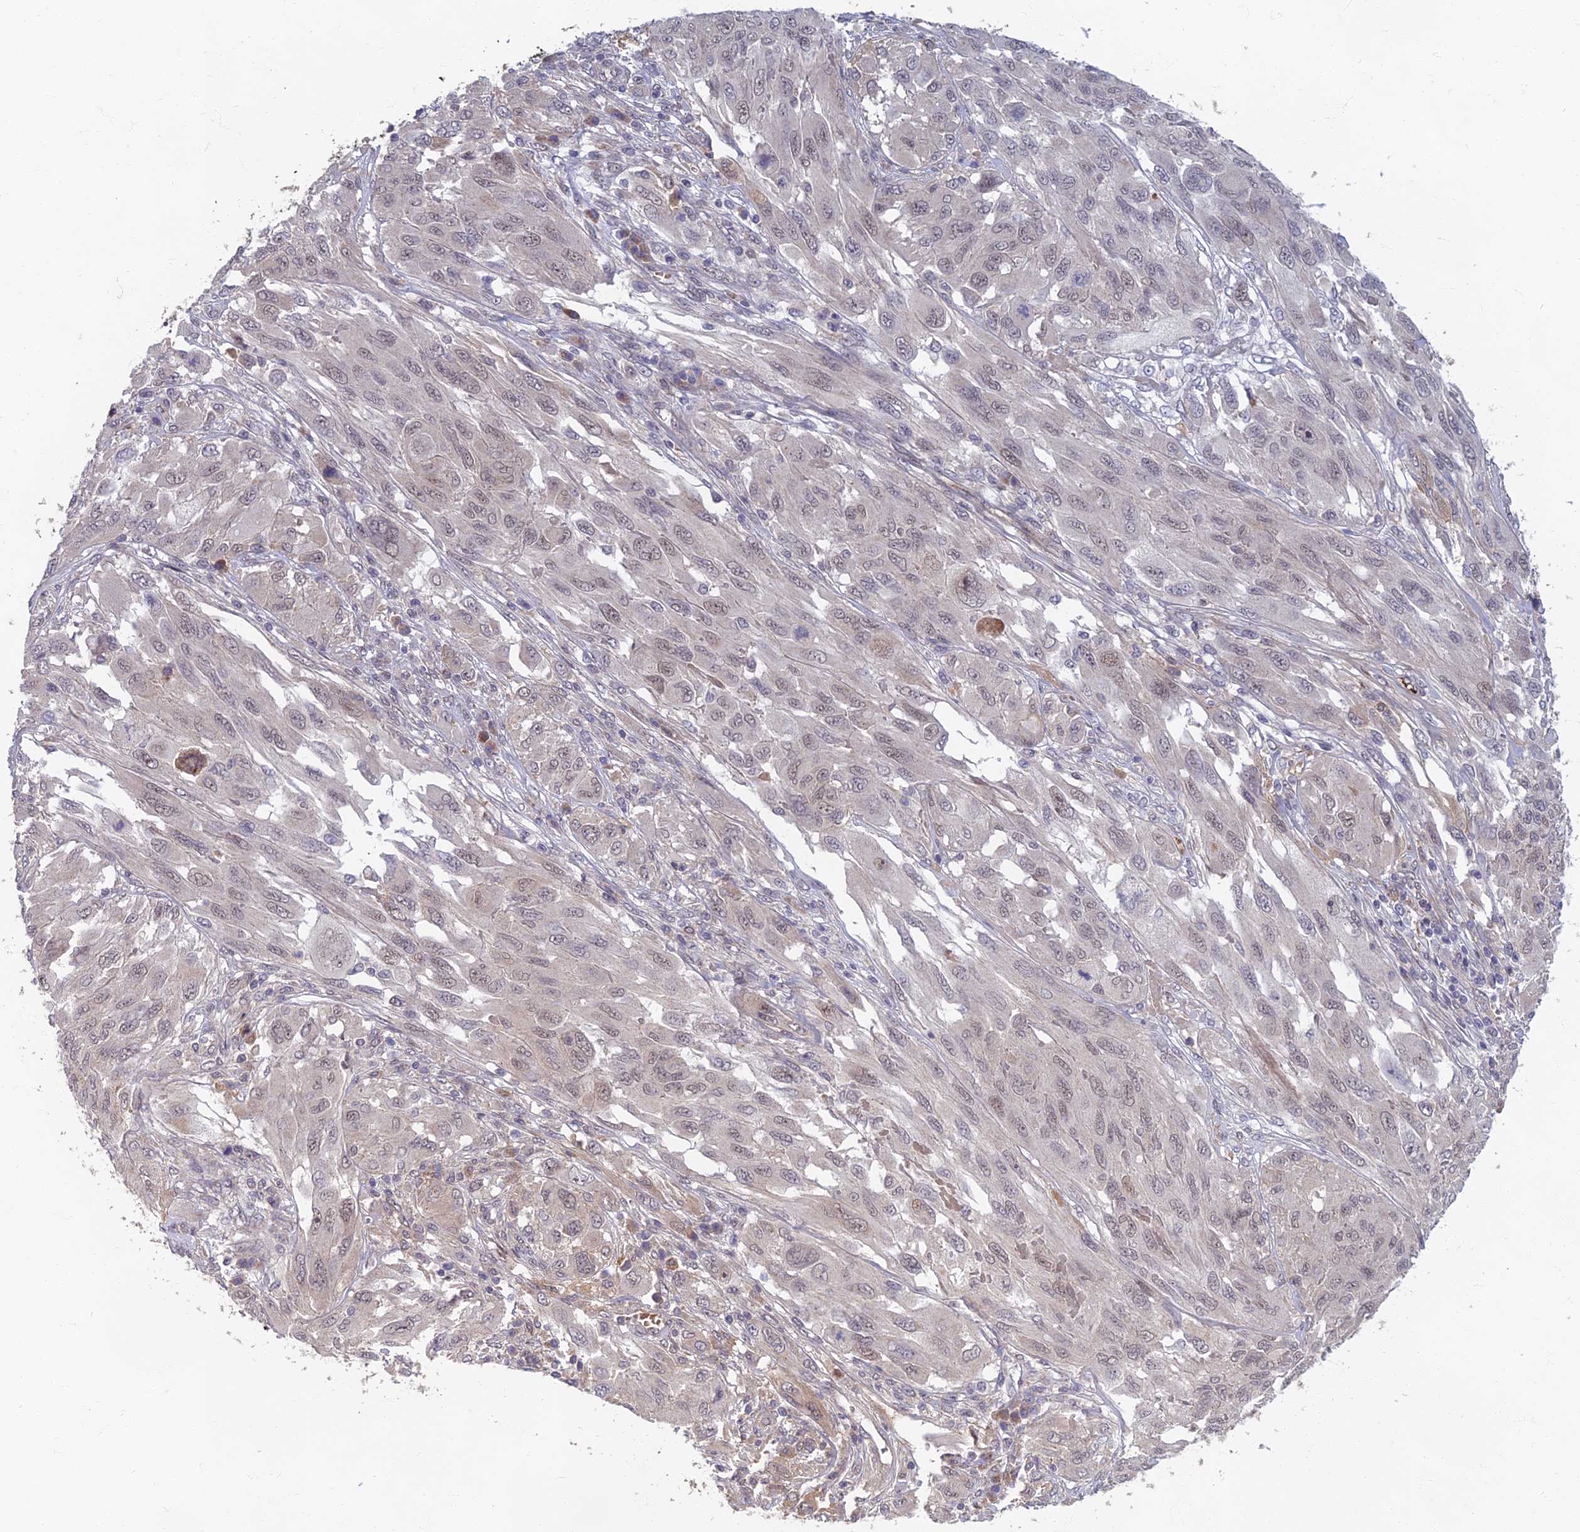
{"staining": {"intensity": "weak", "quantity": "<25%", "location": "nuclear"}, "tissue": "melanoma", "cell_type": "Tumor cells", "image_type": "cancer", "snomed": [{"axis": "morphology", "description": "Malignant melanoma, NOS"}, {"axis": "topography", "description": "Skin"}], "caption": "An immunohistochemistry (IHC) image of malignant melanoma is shown. There is no staining in tumor cells of malignant melanoma.", "gene": "EARS2", "patient": {"sex": "female", "age": 91}}